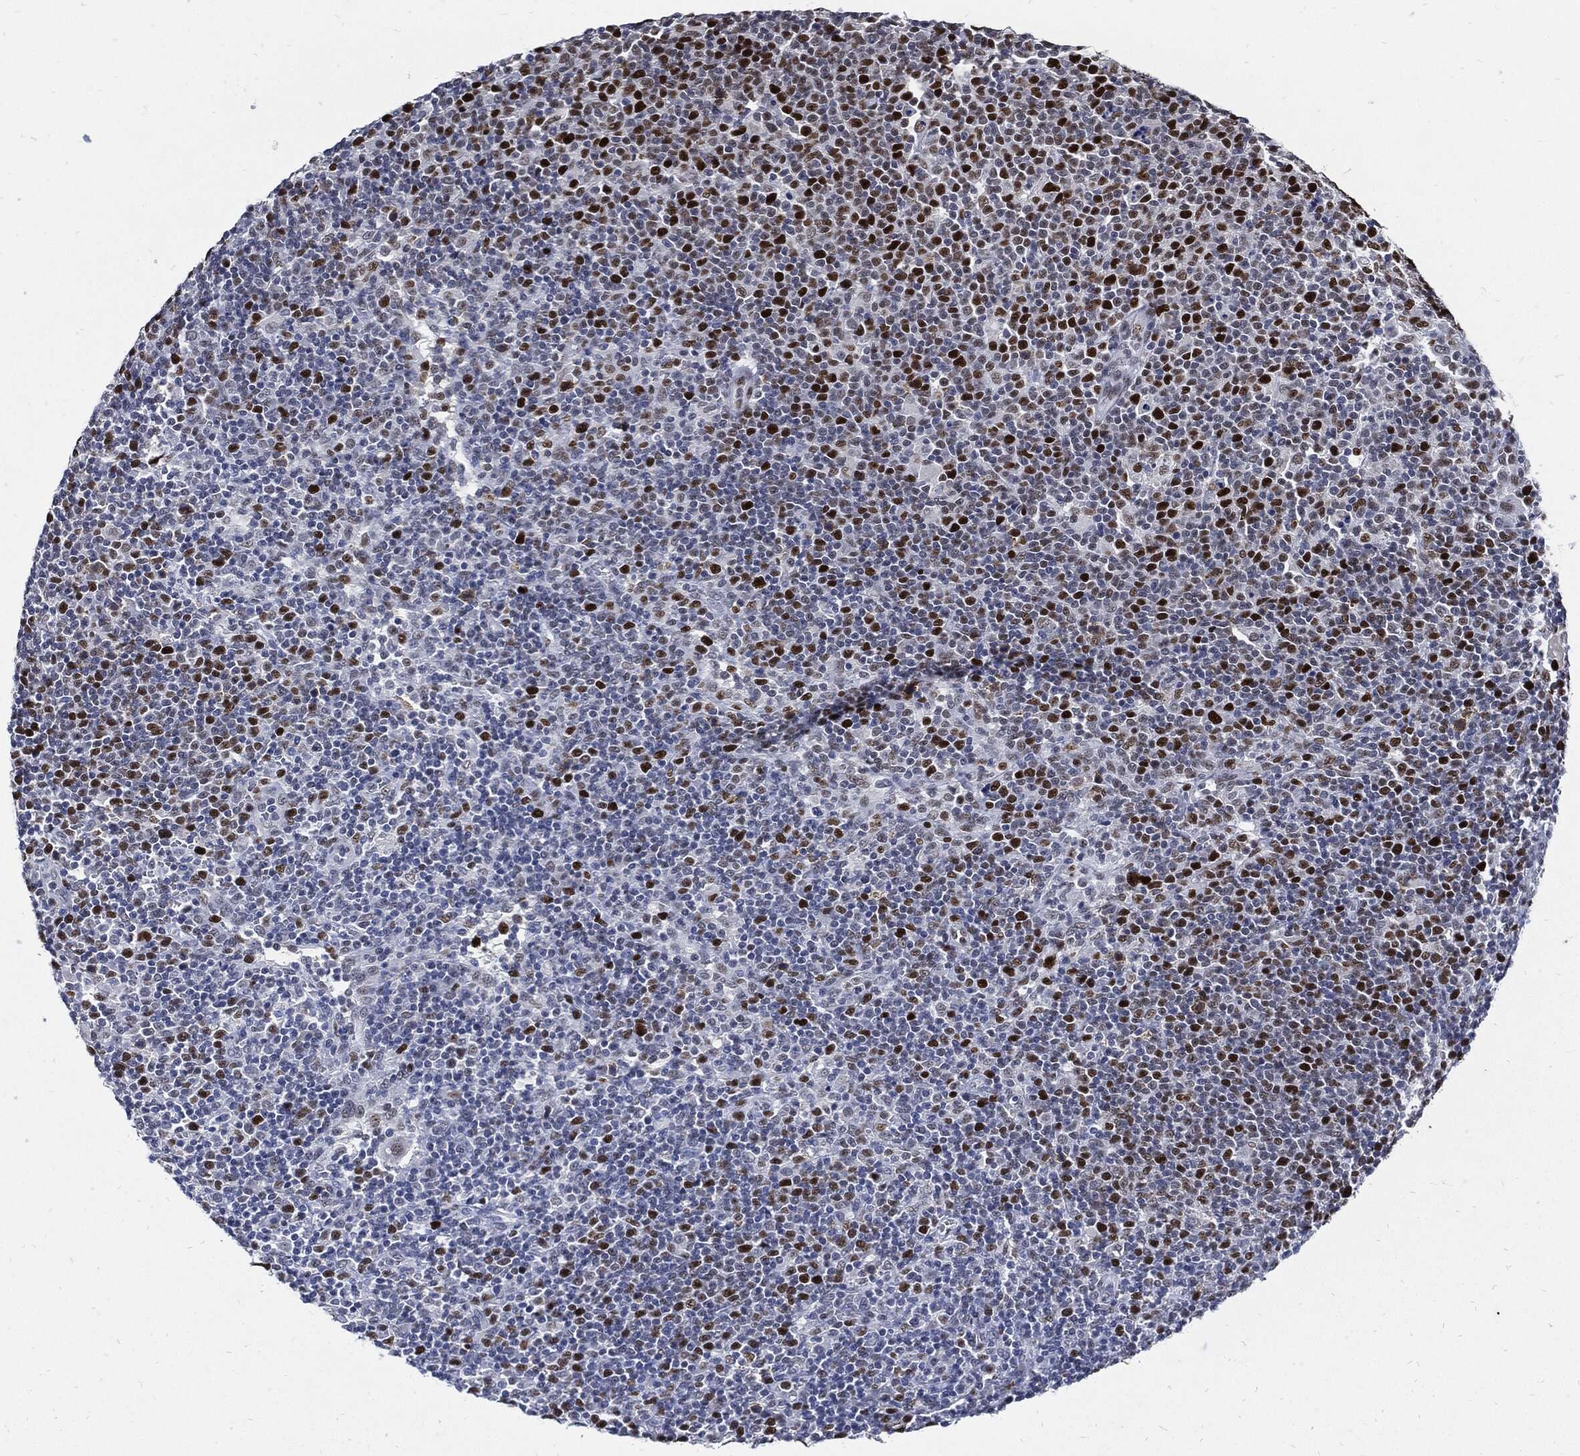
{"staining": {"intensity": "strong", "quantity": "25%-75%", "location": "nuclear"}, "tissue": "lymphoma", "cell_type": "Tumor cells", "image_type": "cancer", "snomed": [{"axis": "morphology", "description": "Malignant lymphoma, non-Hodgkin's type, High grade"}, {"axis": "topography", "description": "Lymph node"}], "caption": "Protein expression analysis of human lymphoma reveals strong nuclear expression in about 25%-75% of tumor cells.", "gene": "NBN", "patient": {"sex": "male", "age": 61}}